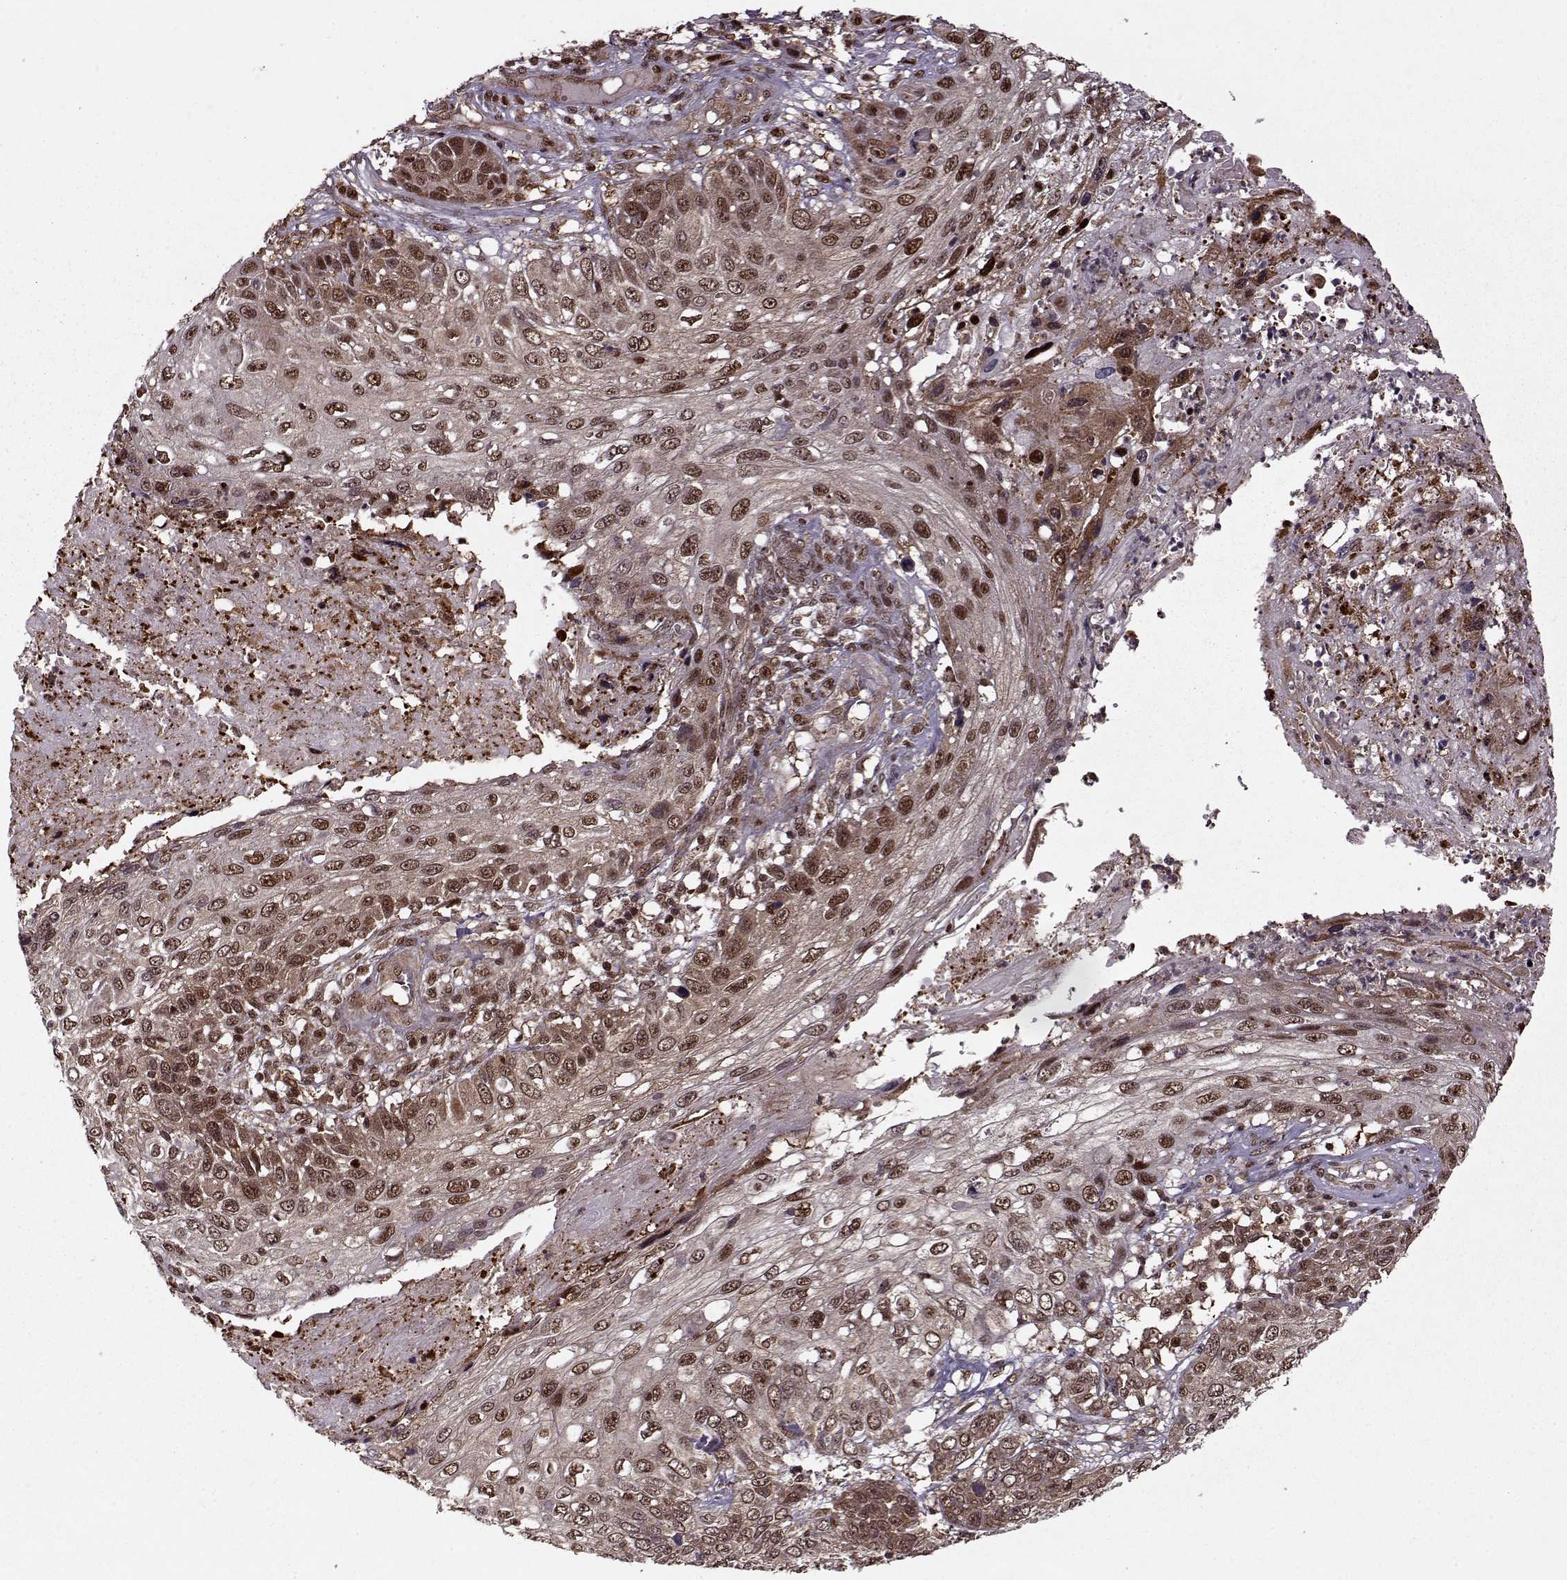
{"staining": {"intensity": "moderate", "quantity": ">75%", "location": "nuclear"}, "tissue": "skin cancer", "cell_type": "Tumor cells", "image_type": "cancer", "snomed": [{"axis": "morphology", "description": "Squamous cell carcinoma, NOS"}, {"axis": "topography", "description": "Skin"}], "caption": "Protein staining of squamous cell carcinoma (skin) tissue shows moderate nuclear staining in about >75% of tumor cells.", "gene": "PSMA7", "patient": {"sex": "male", "age": 92}}